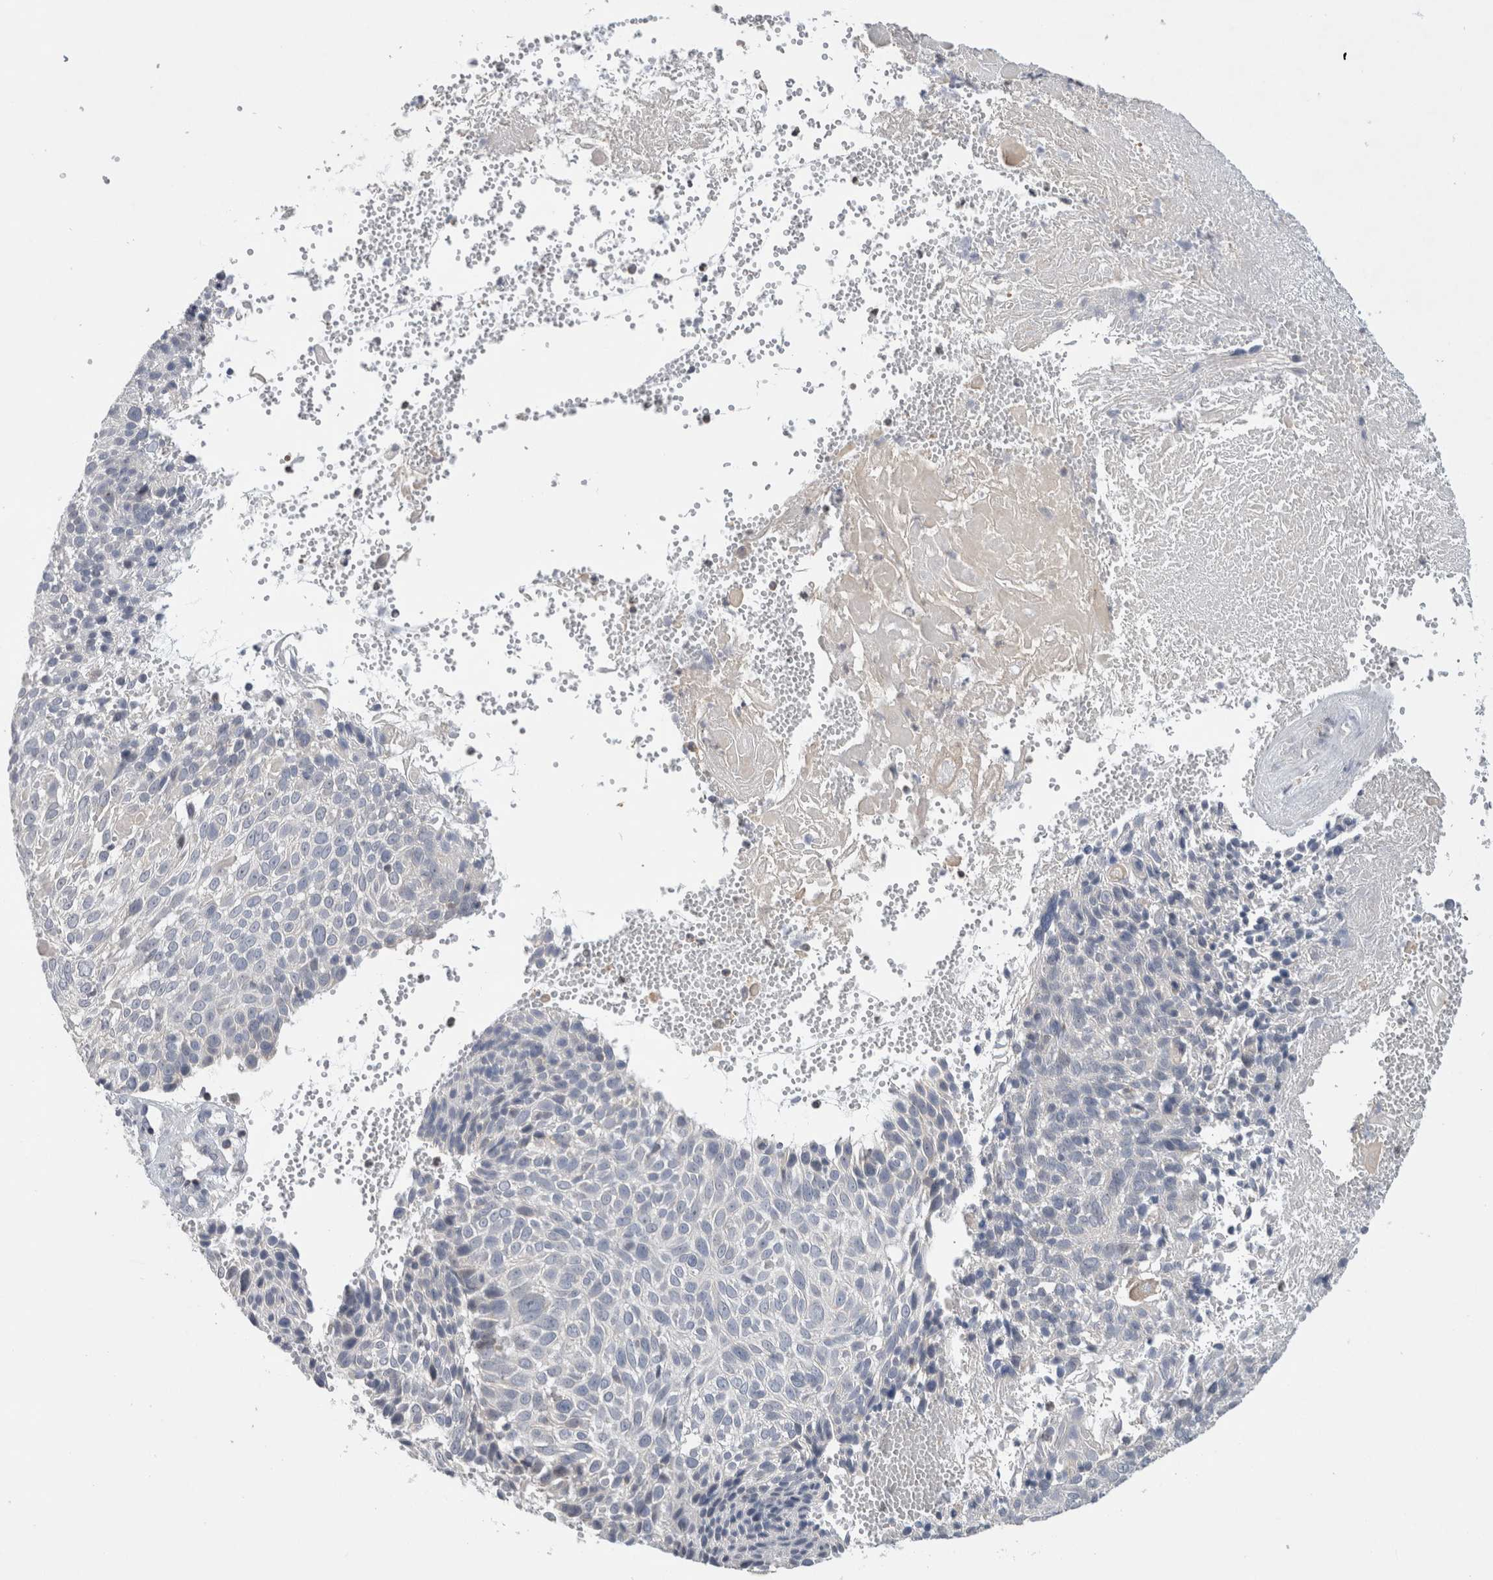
{"staining": {"intensity": "negative", "quantity": "none", "location": "none"}, "tissue": "cervical cancer", "cell_type": "Tumor cells", "image_type": "cancer", "snomed": [{"axis": "morphology", "description": "Squamous cell carcinoma, NOS"}, {"axis": "topography", "description": "Cervix"}], "caption": "Immunohistochemistry (IHC) of human cervical cancer reveals no positivity in tumor cells.", "gene": "AGMAT", "patient": {"sex": "female", "age": 74}}